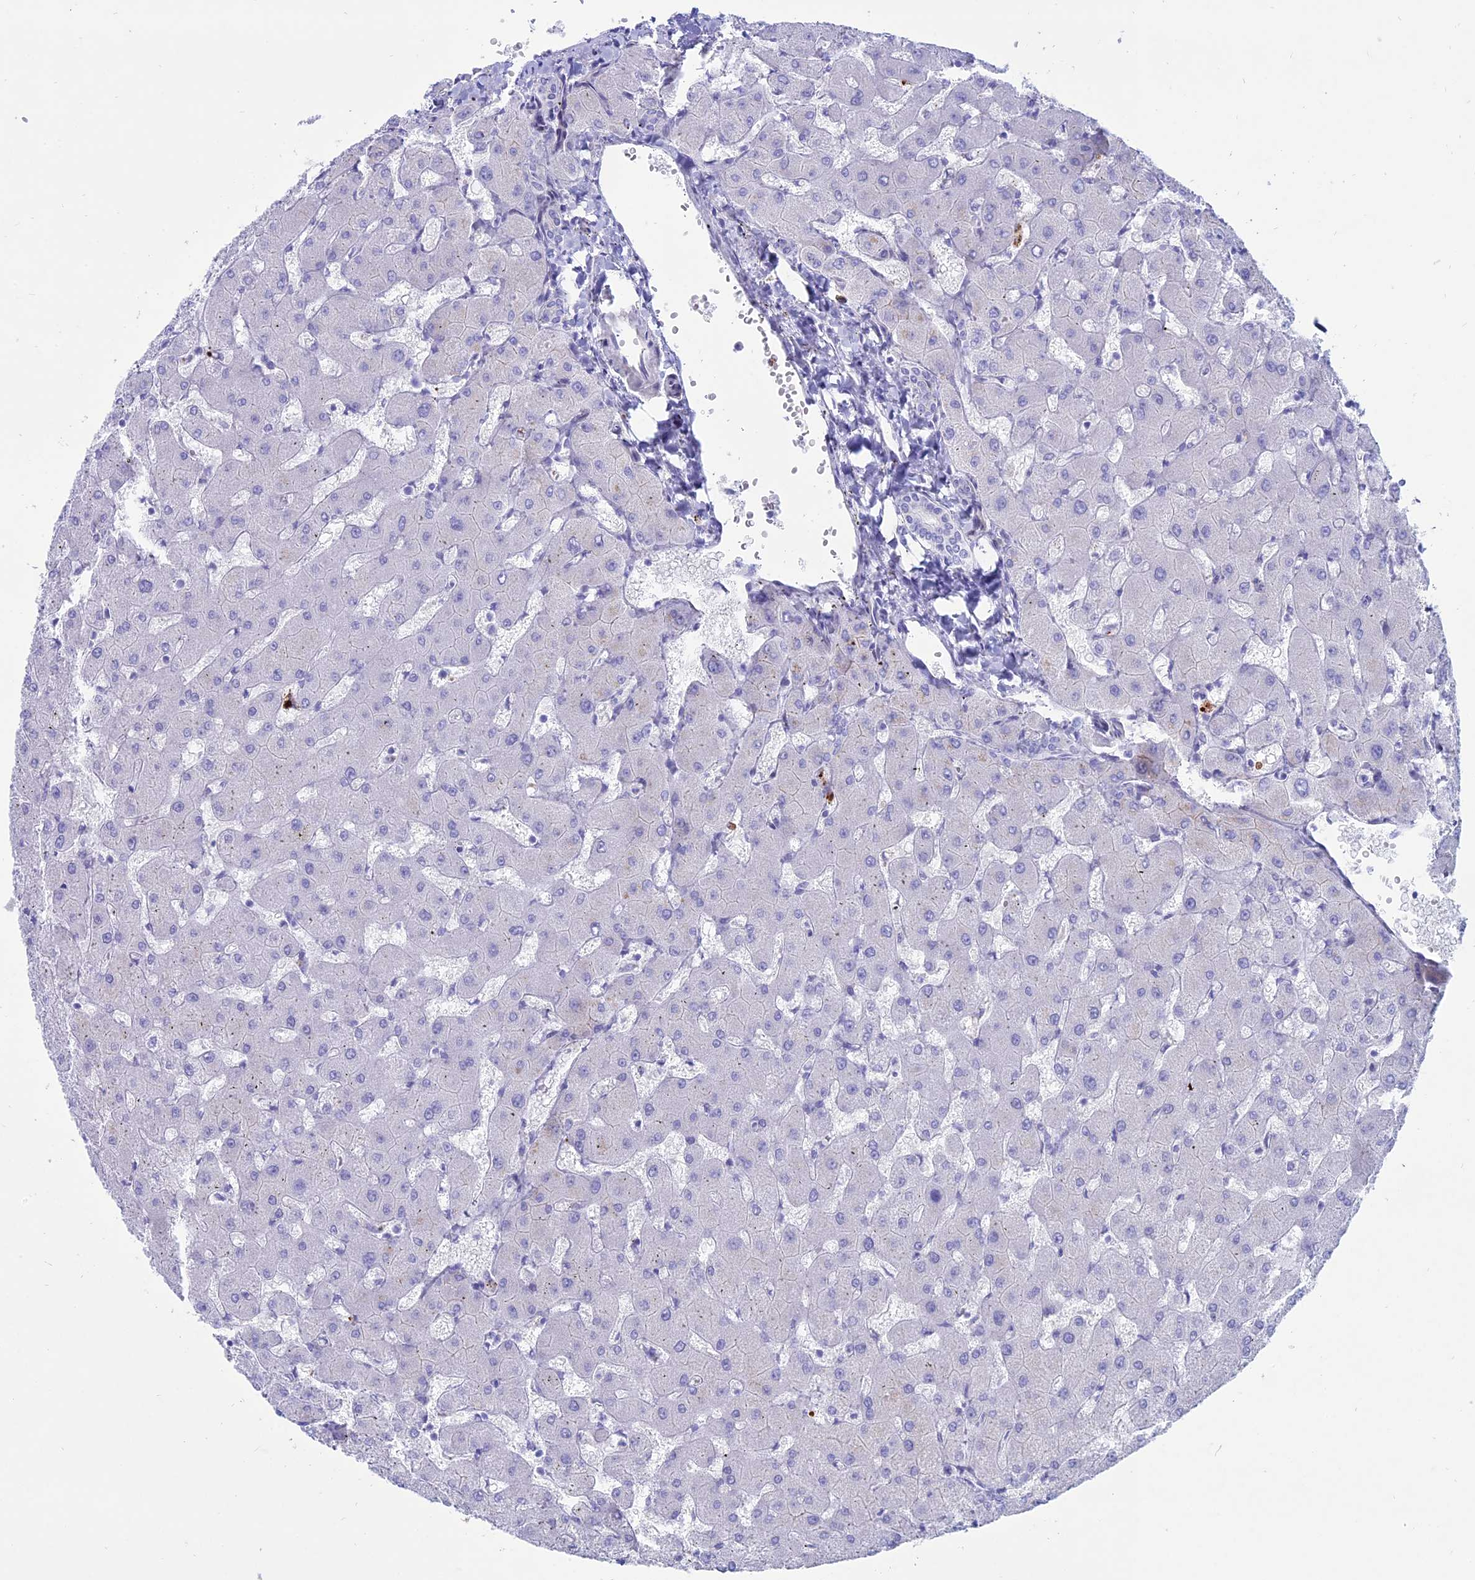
{"staining": {"intensity": "negative", "quantity": "none", "location": "none"}, "tissue": "liver", "cell_type": "Cholangiocytes", "image_type": "normal", "snomed": [{"axis": "morphology", "description": "Normal tissue, NOS"}, {"axis": "topography", "description": "Liver"}], "caption": "High magnification brightfield microscopy of benign liver stained with DAB (3,3'-diaminobenzidine) (brown) and counterstained with hematoxylin (blue): cholangiocytes show no significant expression. (Brightfield microscopy of DAB immunohistochemistry at high magnification).", "gene": "OR2AE1", "patient": {"sex": "female", "age": 63}}